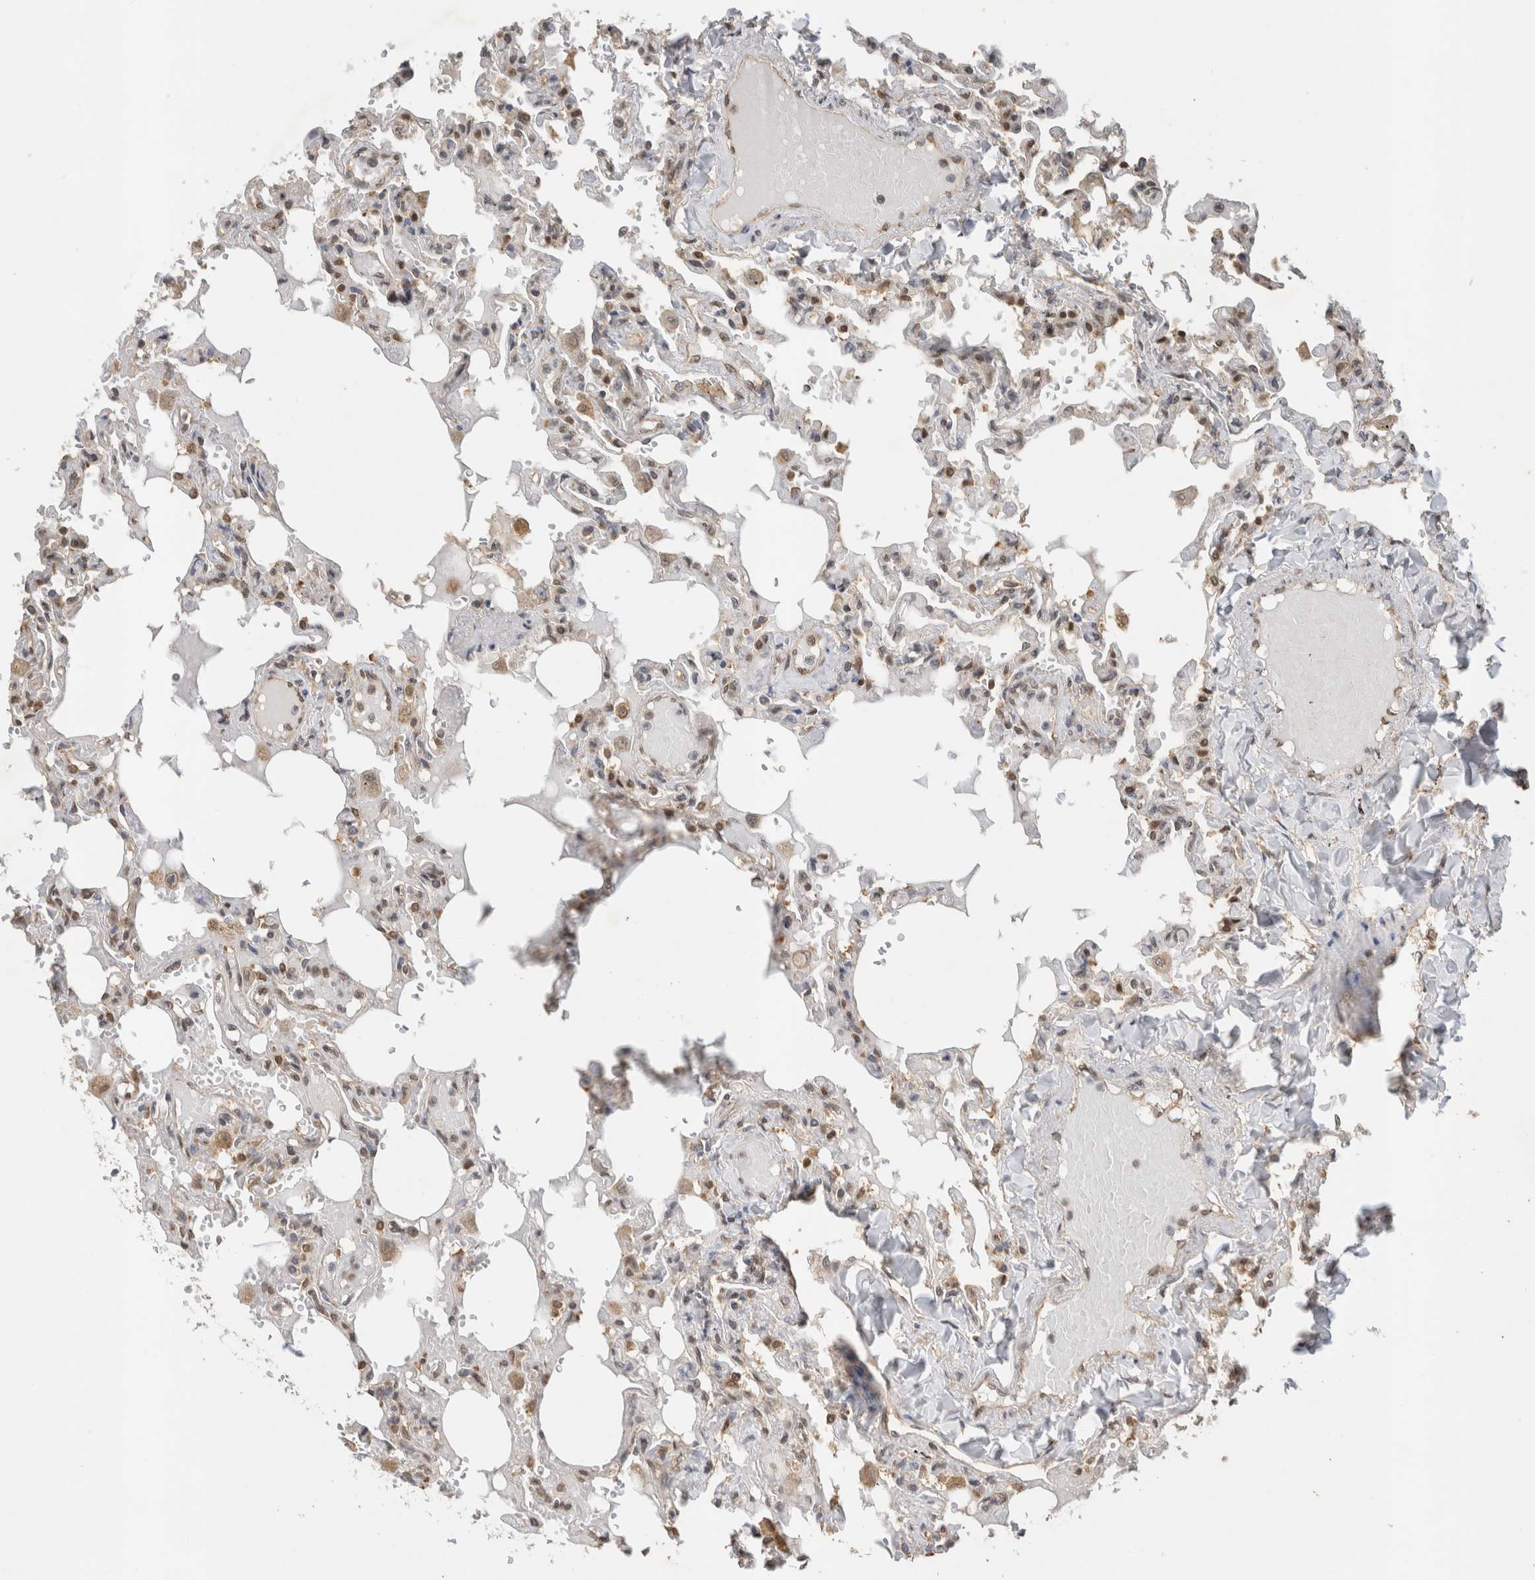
{"staining": {"intensity": "moderate", "quantity": "25%-75%", "location": "cytoplasmic/membranous,nuclear"}, "tissue": "lung", "cell_type": "Alveolar cells", "image_type": "normal", "snomed": [{"axis": "morphology", "description": "Normal tissue, NOS"}, {"axis": "topography", "description": "Lung"}], "caption": "The micrograph reveals a brown stain indicating the presence of a protein in the cytoplasmic/membranous,nuclear of alveolar cells in lung.", "gene": "C1orf21", "patient": {"sex": "male", "age": 21}}